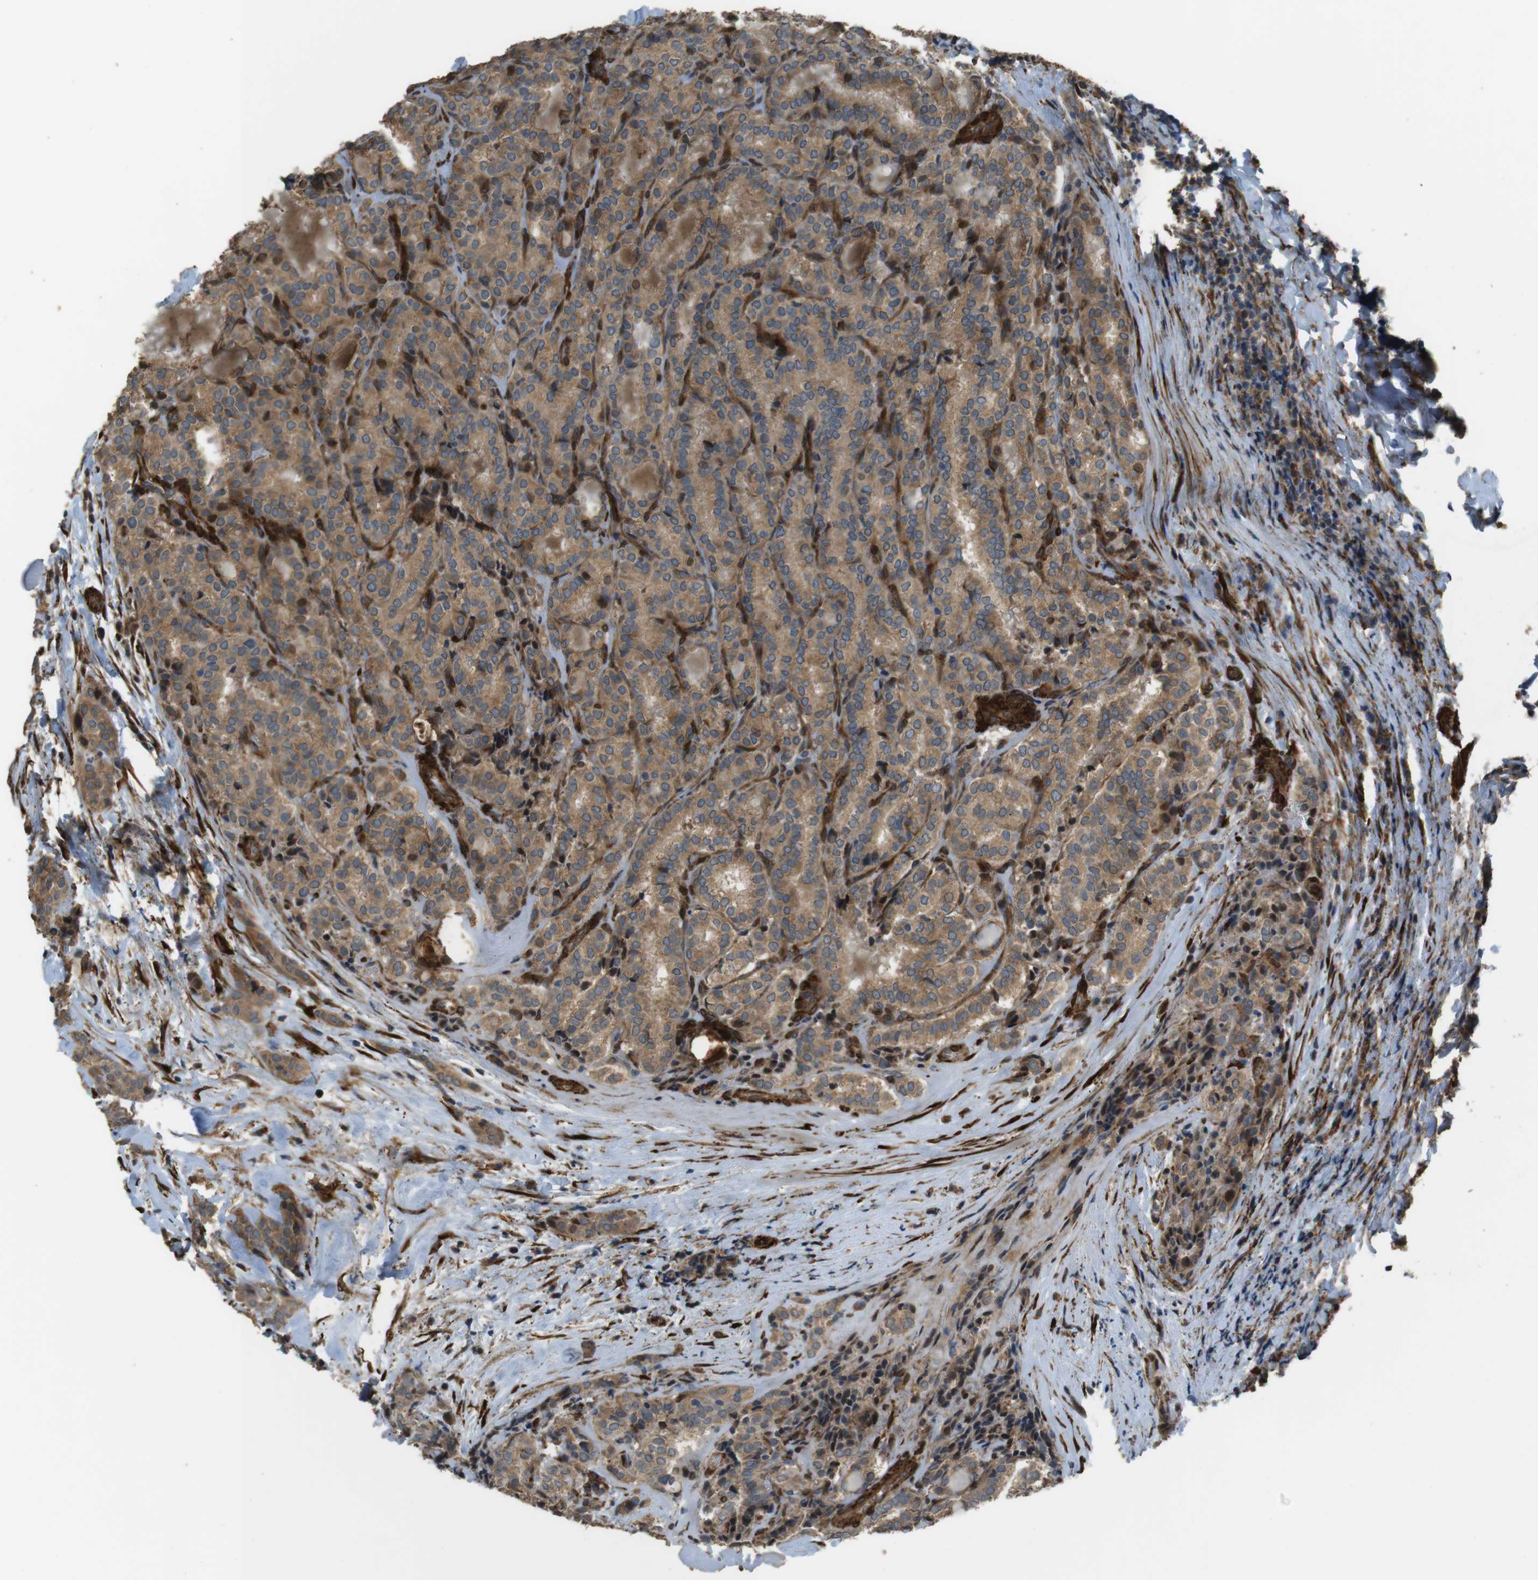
{"staining": {"intensity": "moderate", "quantity": ">75%", "location": "cytoplasmic/membranous"}, "tissue": "thyroid cancer", "cell_type": "Tumor cells", "image_type": "cancer", "snomed": [{"axis": "morphology", "description": "Normal tissue, NOS"}, {"axis": "morphology", "description": "Papillary adenocarcinoma, NOS"}, {"axis": "topography", "description": "Thyroid gland"}], "caption": "Tumor cells reveal medium levels of moderate cytoplasmic/membranous staining in about >75% of cells in thyroid papillary adenocarcinoma.", "gene": "MSRB3", "patient": {"sex": "female", "age": 30}}